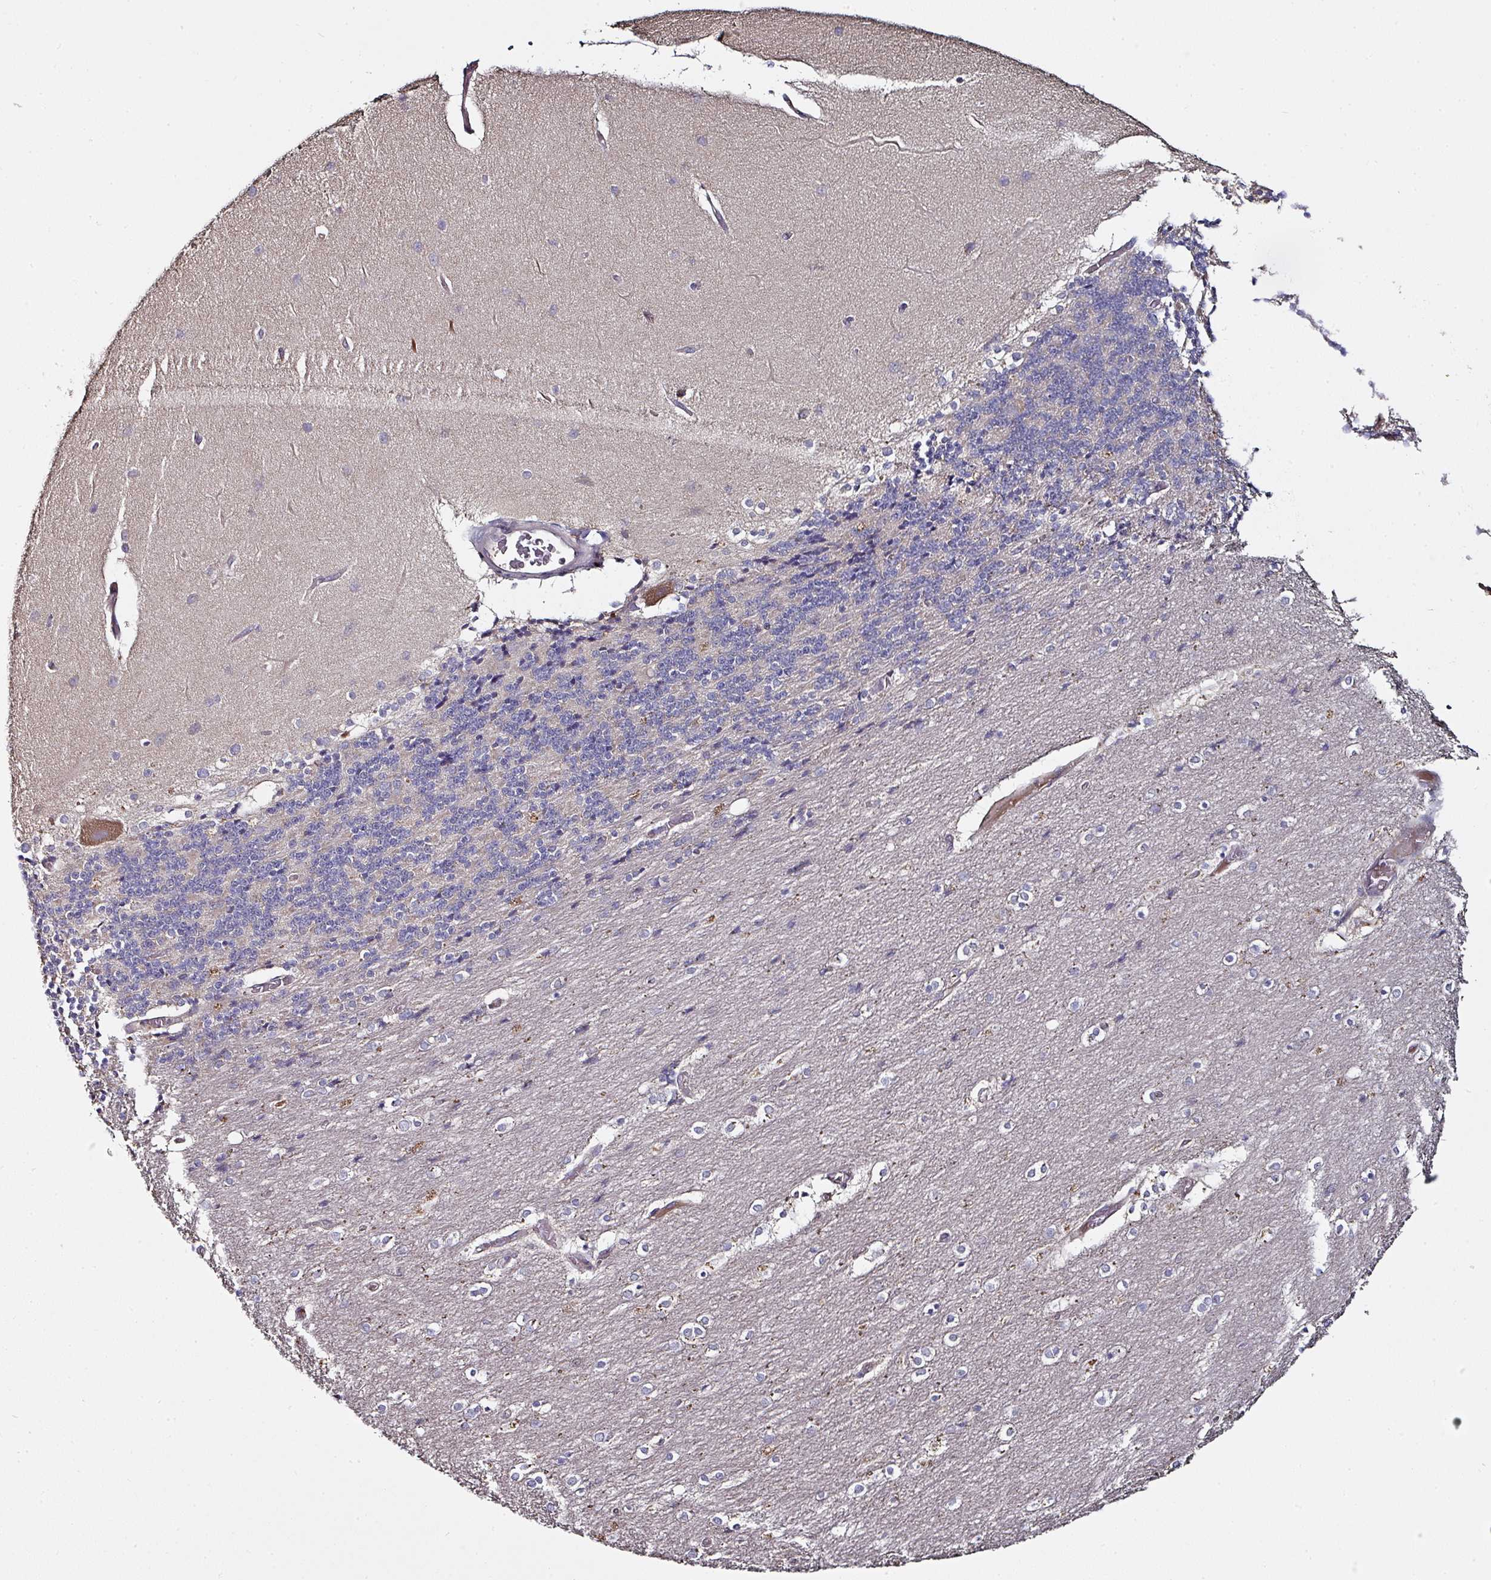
{"staining": {"intensity": "negative", "quantity": "none", "location": "none"}, "tissue": "cerebellum", "cell_type": "Cells in granular layer", "image_type": "normal", "snomed": [{"axis": "morphology", "description": "Normal tissue, NOS"}, {"axis": "topography", "description": "Cerebellum"}], "caption": "Immunohistochemistry micrograph of normal human cerebellum stained for a protein (brown), which displays no staining in cells in granular layer. (DAB (3,3'-diaminobenzidine) immunohistochemistry (IHC) visualized using brightfield microscopy, high magnification).", "gene": "CTDSP2", "patient": {"sex": "female", "age": 54}}